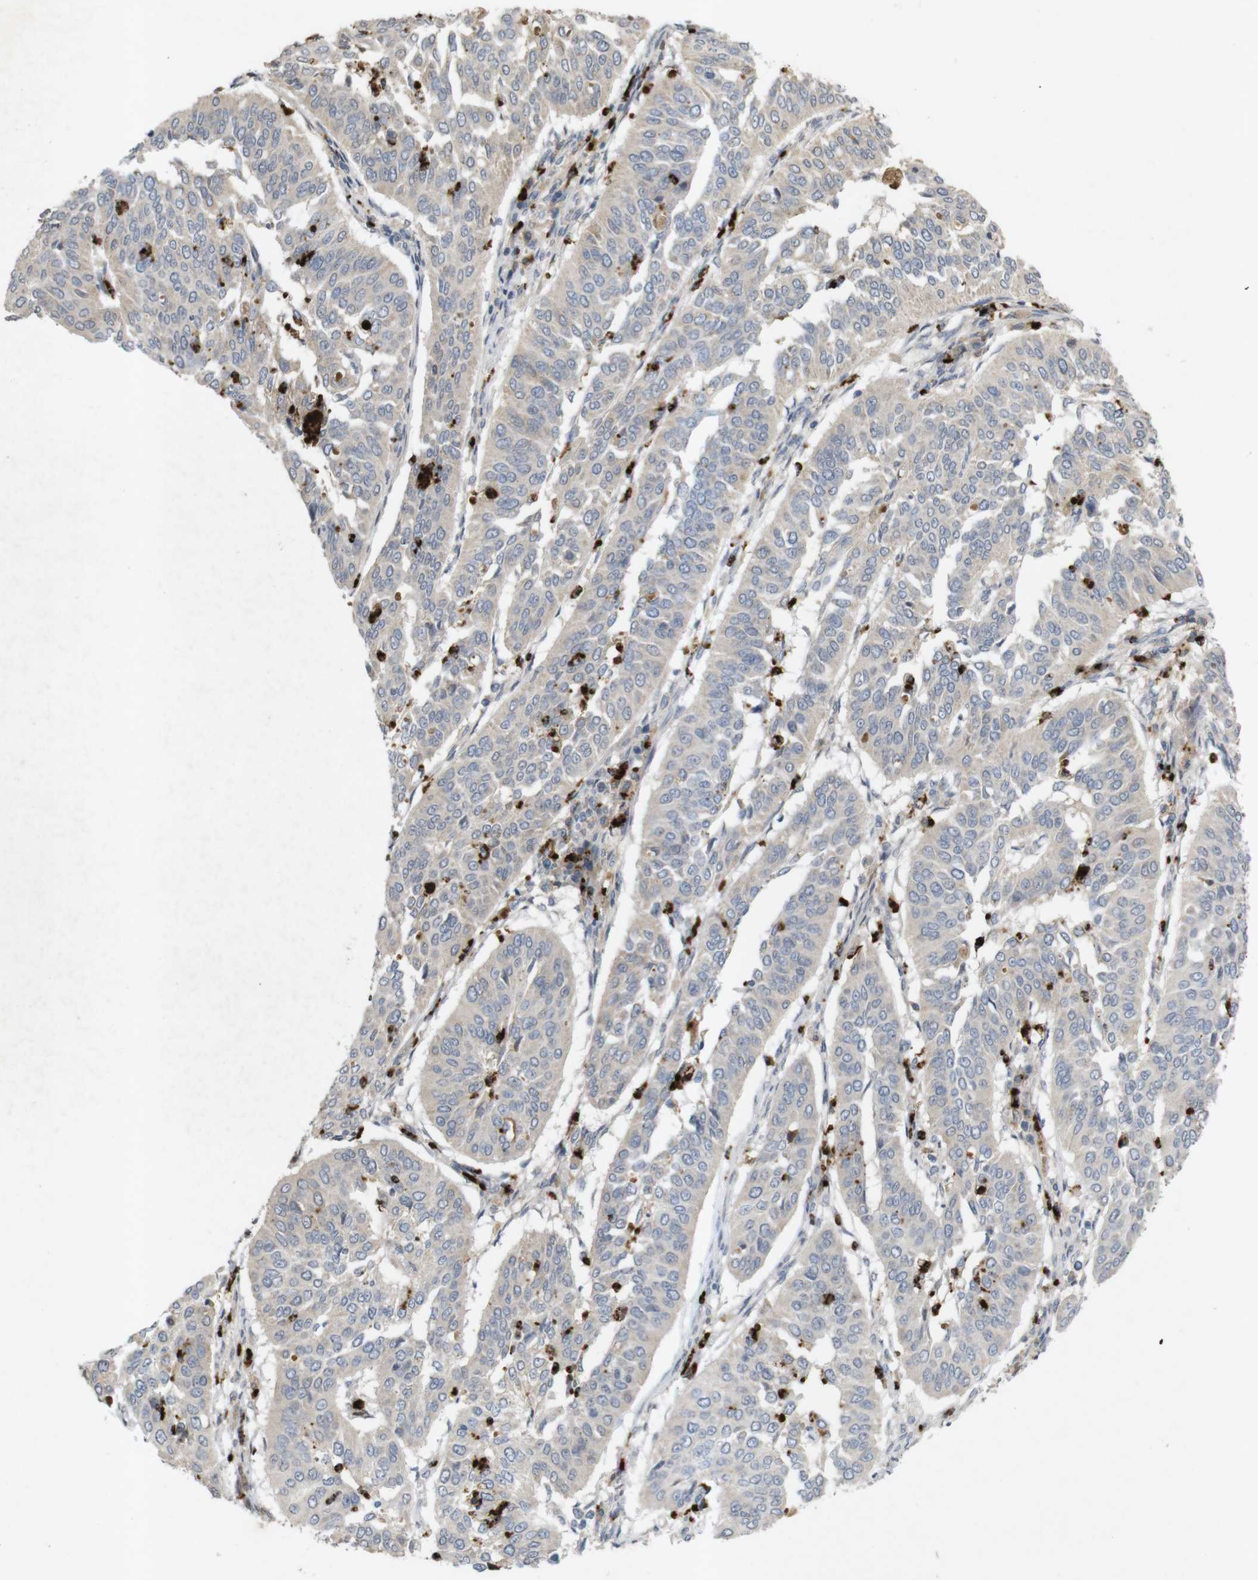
{"staining": {"intensity": "negative", "quantity": "none", "location": "none"}, "tissue": "cervical cancer", "cell_type": "Tumor cells", "image_type": "cancer", "snomed": [{"axis": "morphology", "description": "Normal tissue, NOS"}, {"axis": "morphology", "description": "Squamous cell carcinoma, NOS"}, {"axis": "topography", "description": "Cervix"}], "caption": "Cervical cancer (squamous cell carcinoma) was stained to show a protein in brown. There is no significant expression in tumor cells.", "gene": "TSPAN14", "patient": {"sex": "female", "age": 39}}